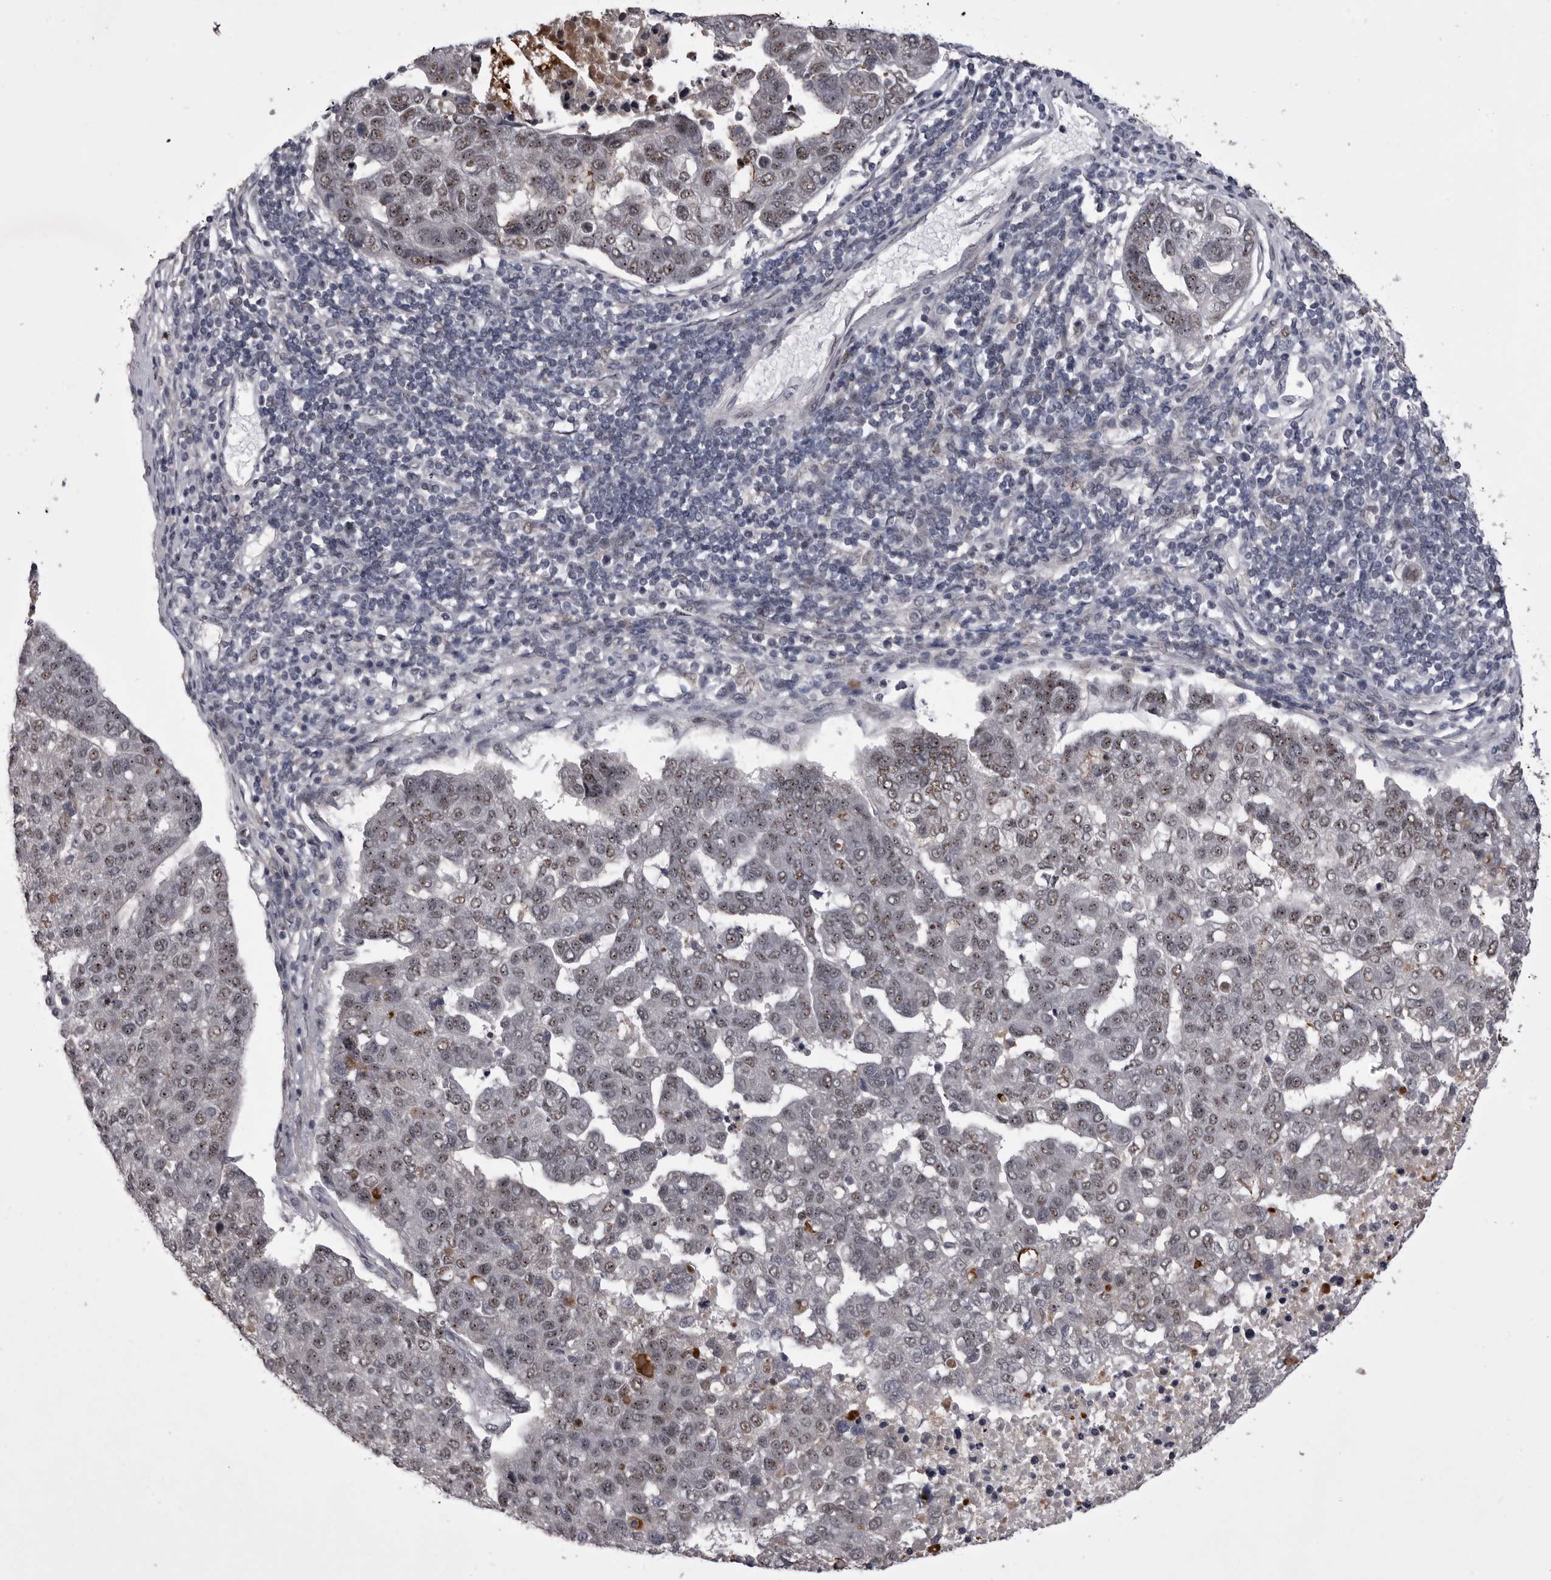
{"staining": {"intensity": "weak", "quantity": "<25%", "location": "nuclear"}, "tissue": "pancreatic cancer", "cell_type": "Tumor cells", "image_type": "cancer", "snomed": [{"axis": "morphology", "description": "Adenocarcinoma, NOS"}, {"axis": "topography", "description": "Pancreas"}], "caption": "Tumor cells are negative for protein expression in human pancreatic cancer.", "gene": "PRPF3", "patient": {"sex": "female", "age": 61}}